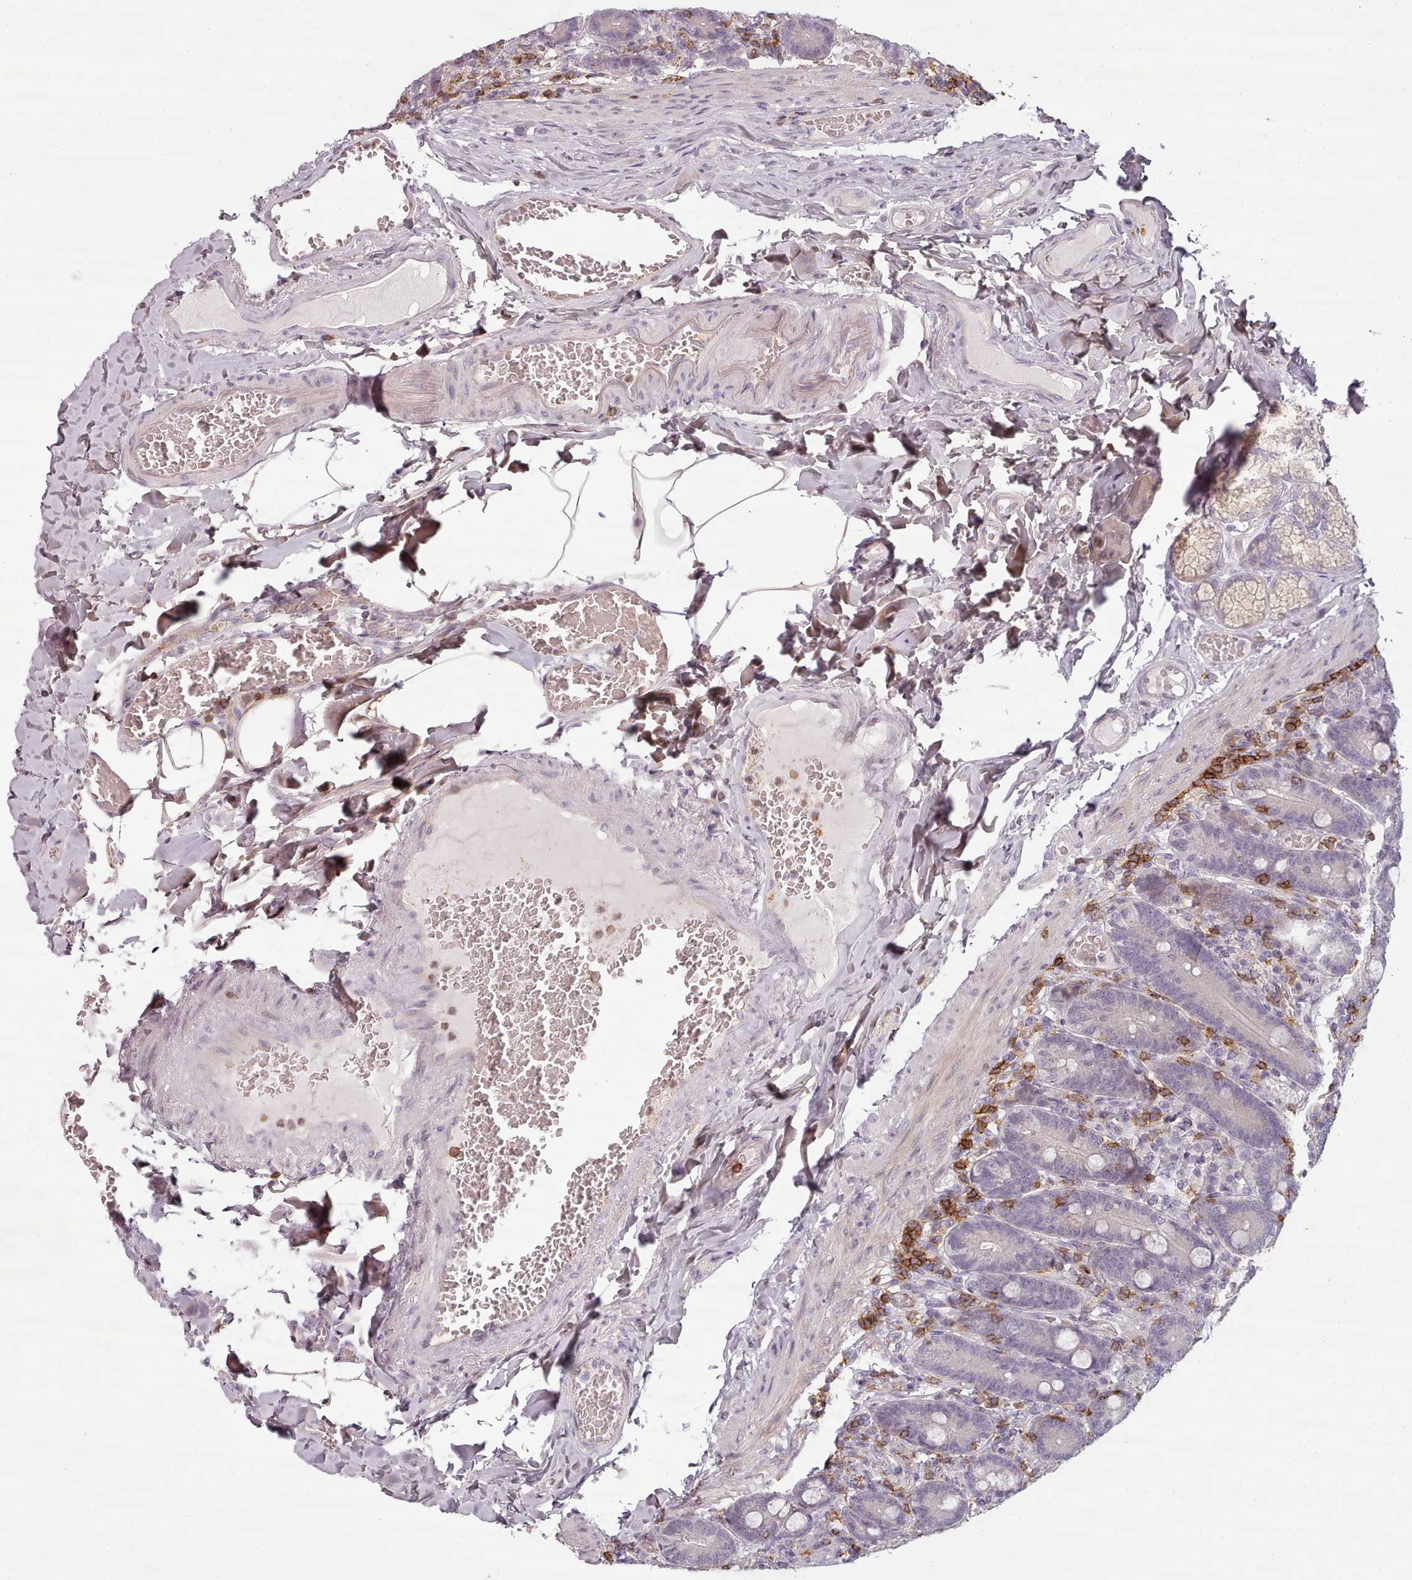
{"staining": {"intensity": "weak", "quantity": "25%-75%", "location": "cytoplasmic/membranous"}, "tissue": "duodenum", "cell_type": "Glandular cells", "image_type": "normal", "snomed": [{"axis": "morphology", "description": "Normal tissue, NOS"}, {"axis": "topography", "description": "Duodenum"}], "caption": "The histopathology image reveals staining of benign duodenum, revealing weak cytoplasmic/membranous protein expression (brown color) within glandular cells.", "gene": "ZNF583", "patient": {"sex": "female", "age": 62}}